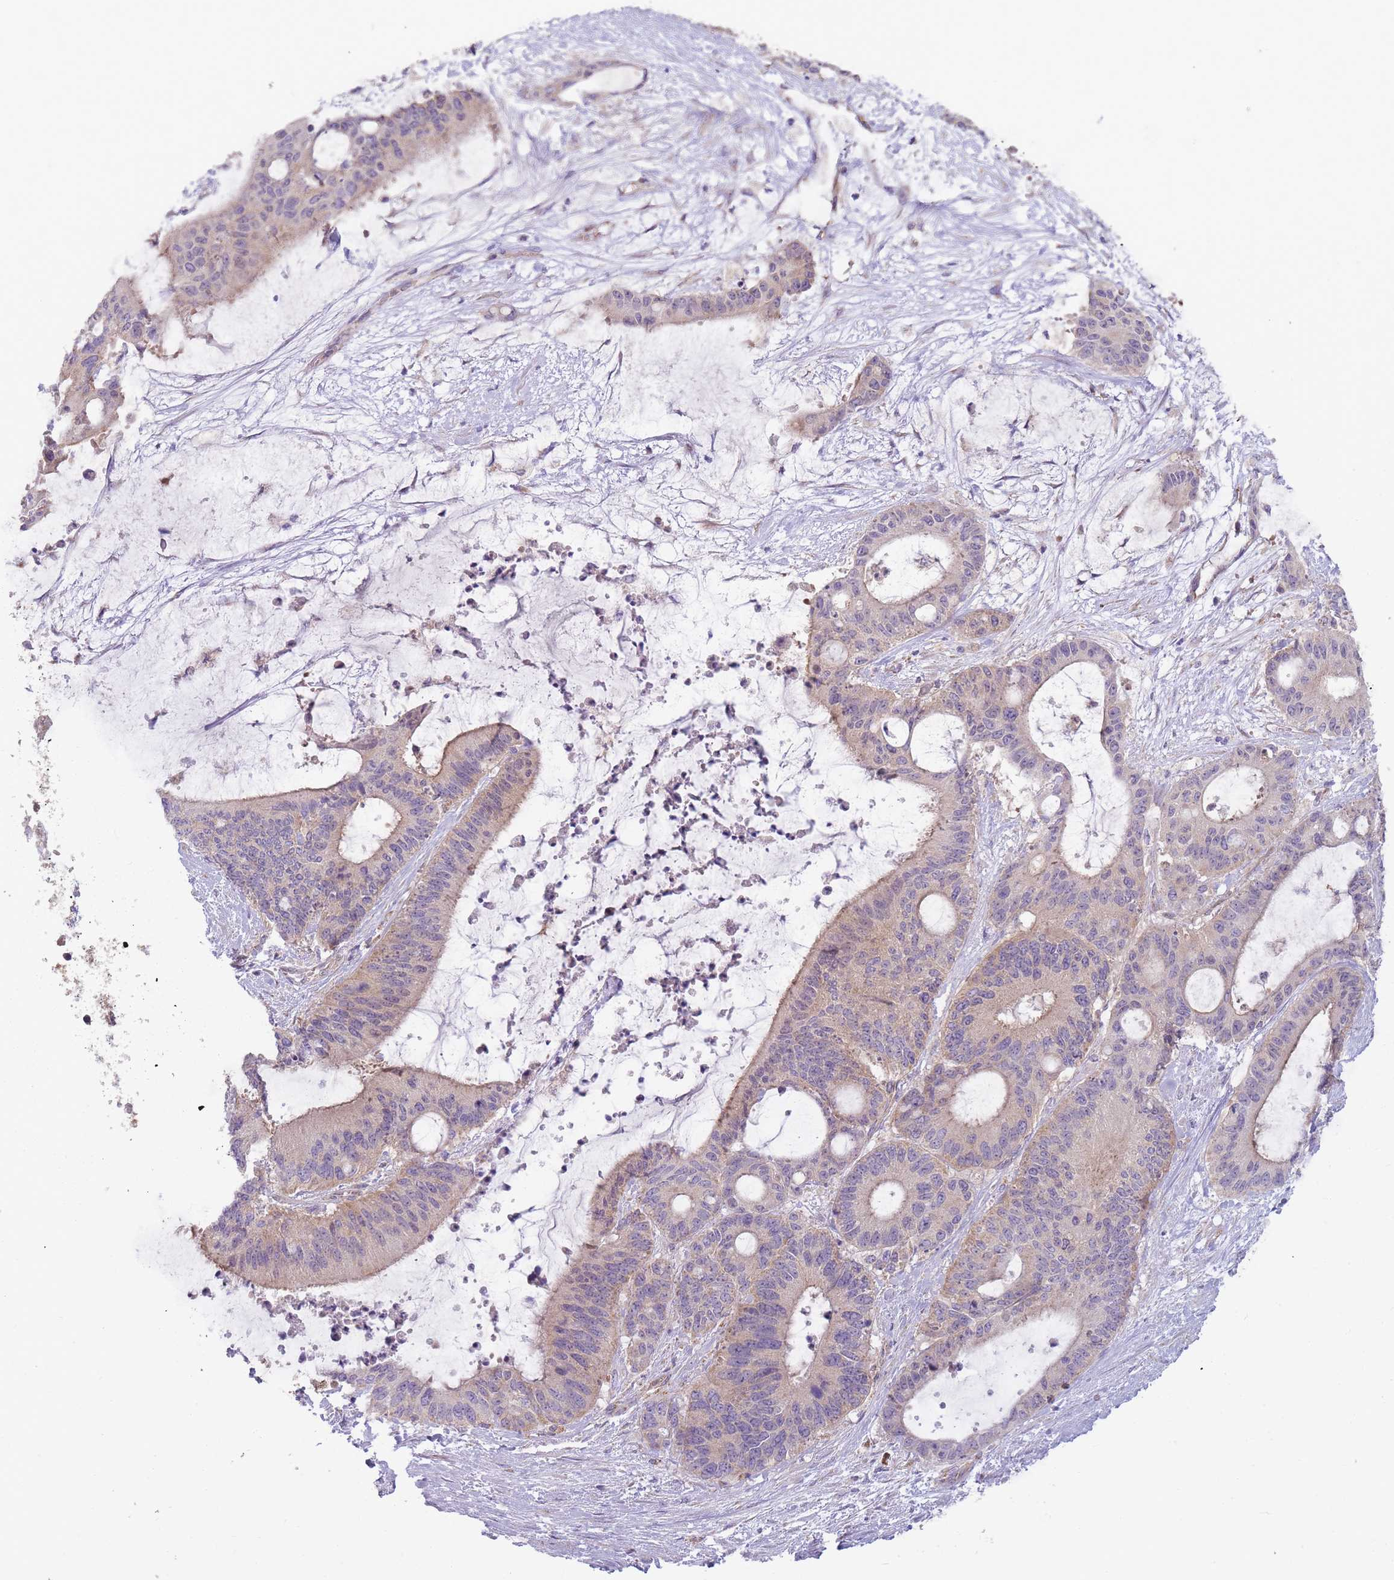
{"staining": {"intensity": "weak", "quantity": "25%-75%", "location": "cytoplasmic/membranous"}, "tissue": "liver cancer", "cell_type": "Tumor cells", "image_type": "cancer", "snomed": [{"axis": "morphology", "description": "Normal tissue, NOS"}, {"axis": "morphology", "description": "Cholangiocarcinoma"}, {"axis": "topography", "description": "Liver"}, {"axis": "topography", "description": "Peripheral nerve tissue"}], "caption": "Protein expression by immunohistochemistry reveals weak cytoplasmic/membranous expression in approximately 25%-75% of tumor cells in liver cancer (cholangiocarcinoma). The staining was performed using DAB (3,3'-diaminobenzidine) to visualize the protein expression in brown, while the nuclei were stained in blue with hematoxylin (Magnification: 20x).", "gene": "NDUFA9", "patient": {"sex": "female", "age": 73}}